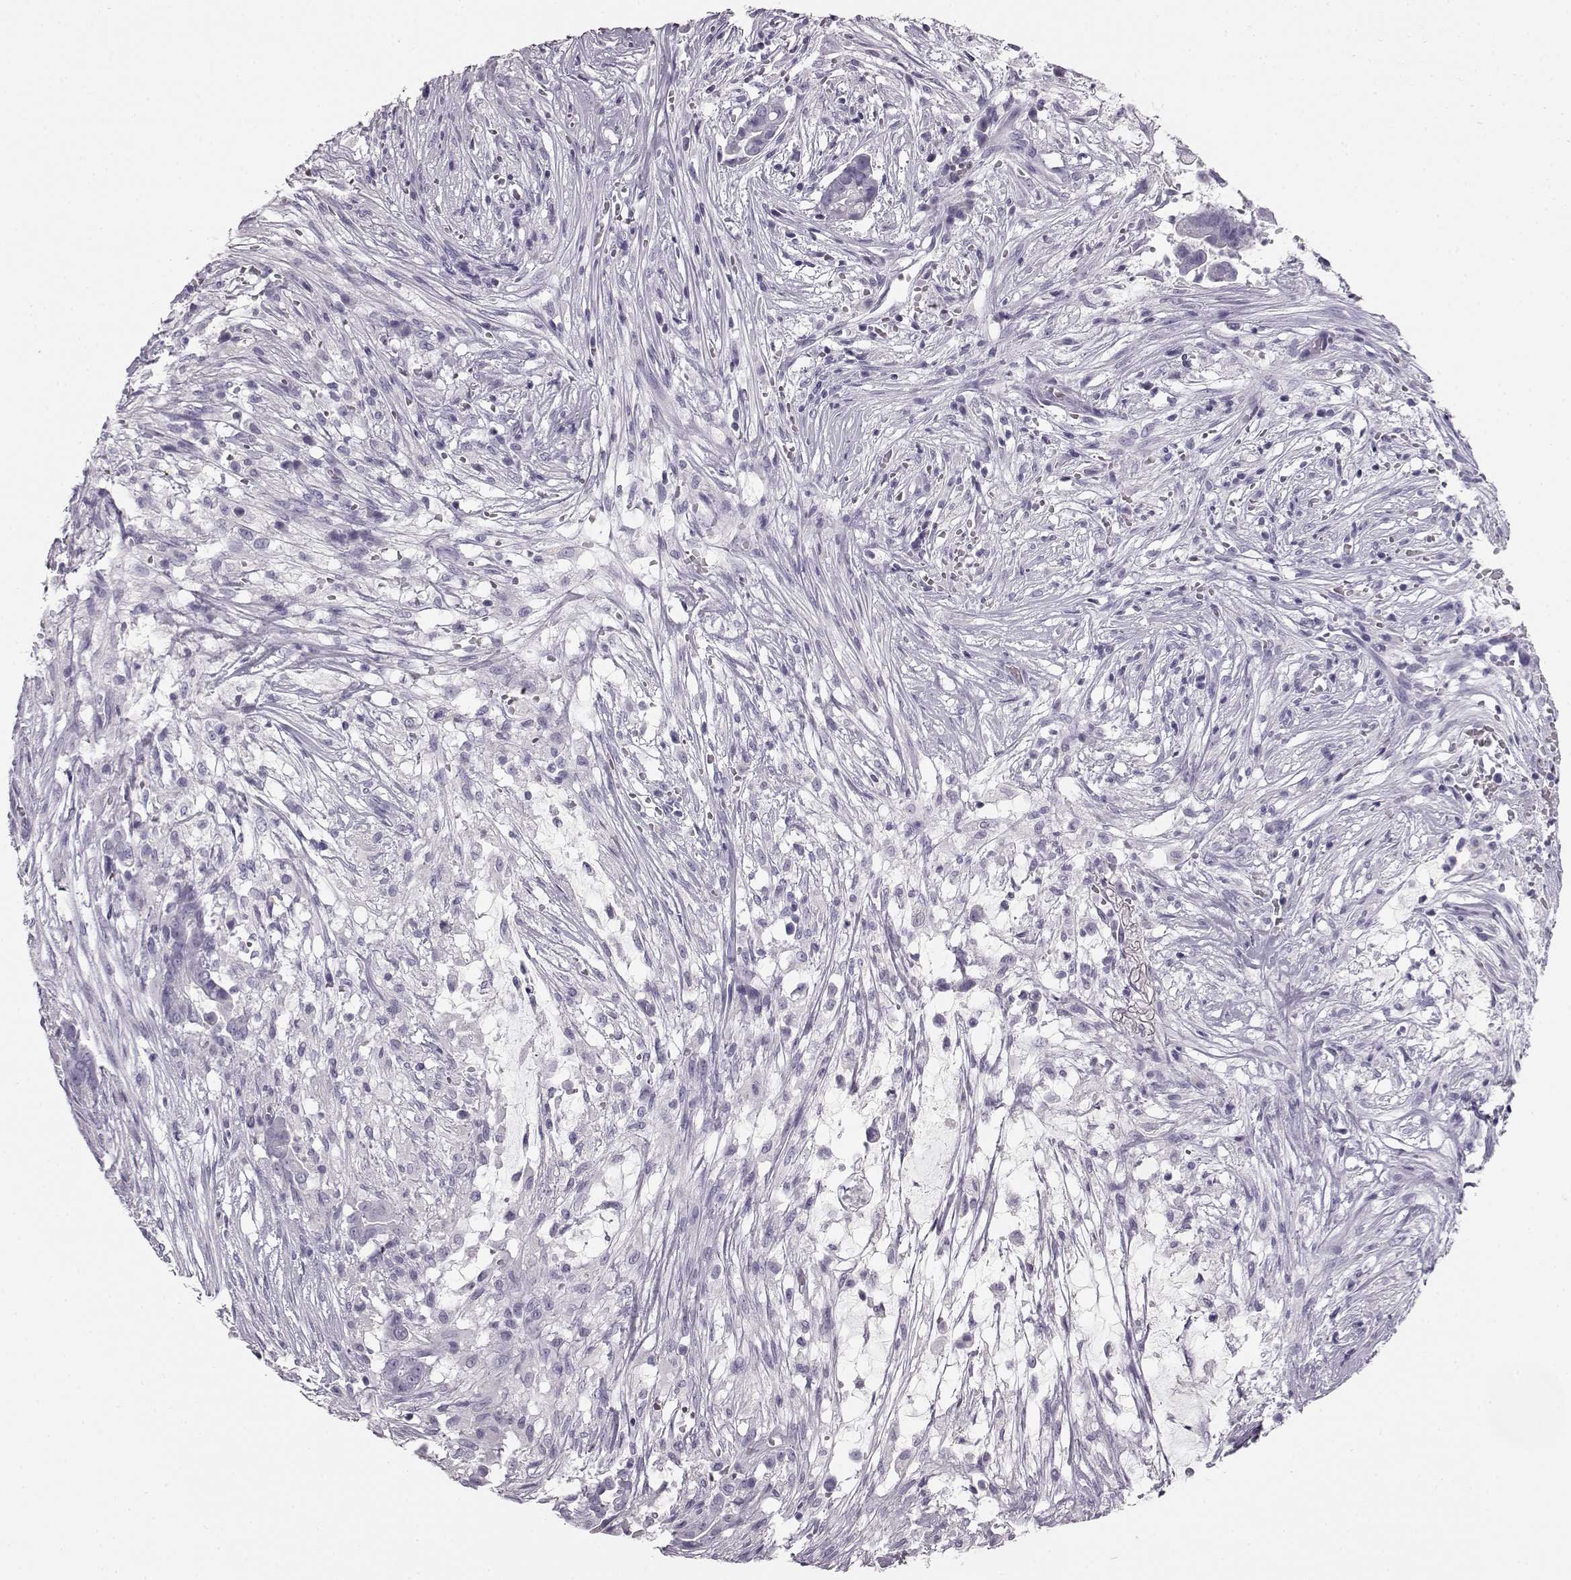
{"staining": {"intensity": "negative", "quantity": "none", "location": "none"}, "tissue": "pancreatic cancer", "cell_type": "Tumor cells", "image_type": "cancer", "snomed": [{"axis": "morphology", "description": "Adenocarcinoma, NOS"}, {"axis": "topography", "description": "Pancreas"}], "caption": "IHC micrograph of neoplastic tissue: adenocarcinoma (pancreatic) stained with DAB displays no significant protein expression in tumor cells. (DAB (3,3'-diaminobenzidine) immunohistochemistry (IHC), high magnification).", "gene": "BFSP2", "patient": {"sex": "male", "age": 61}}